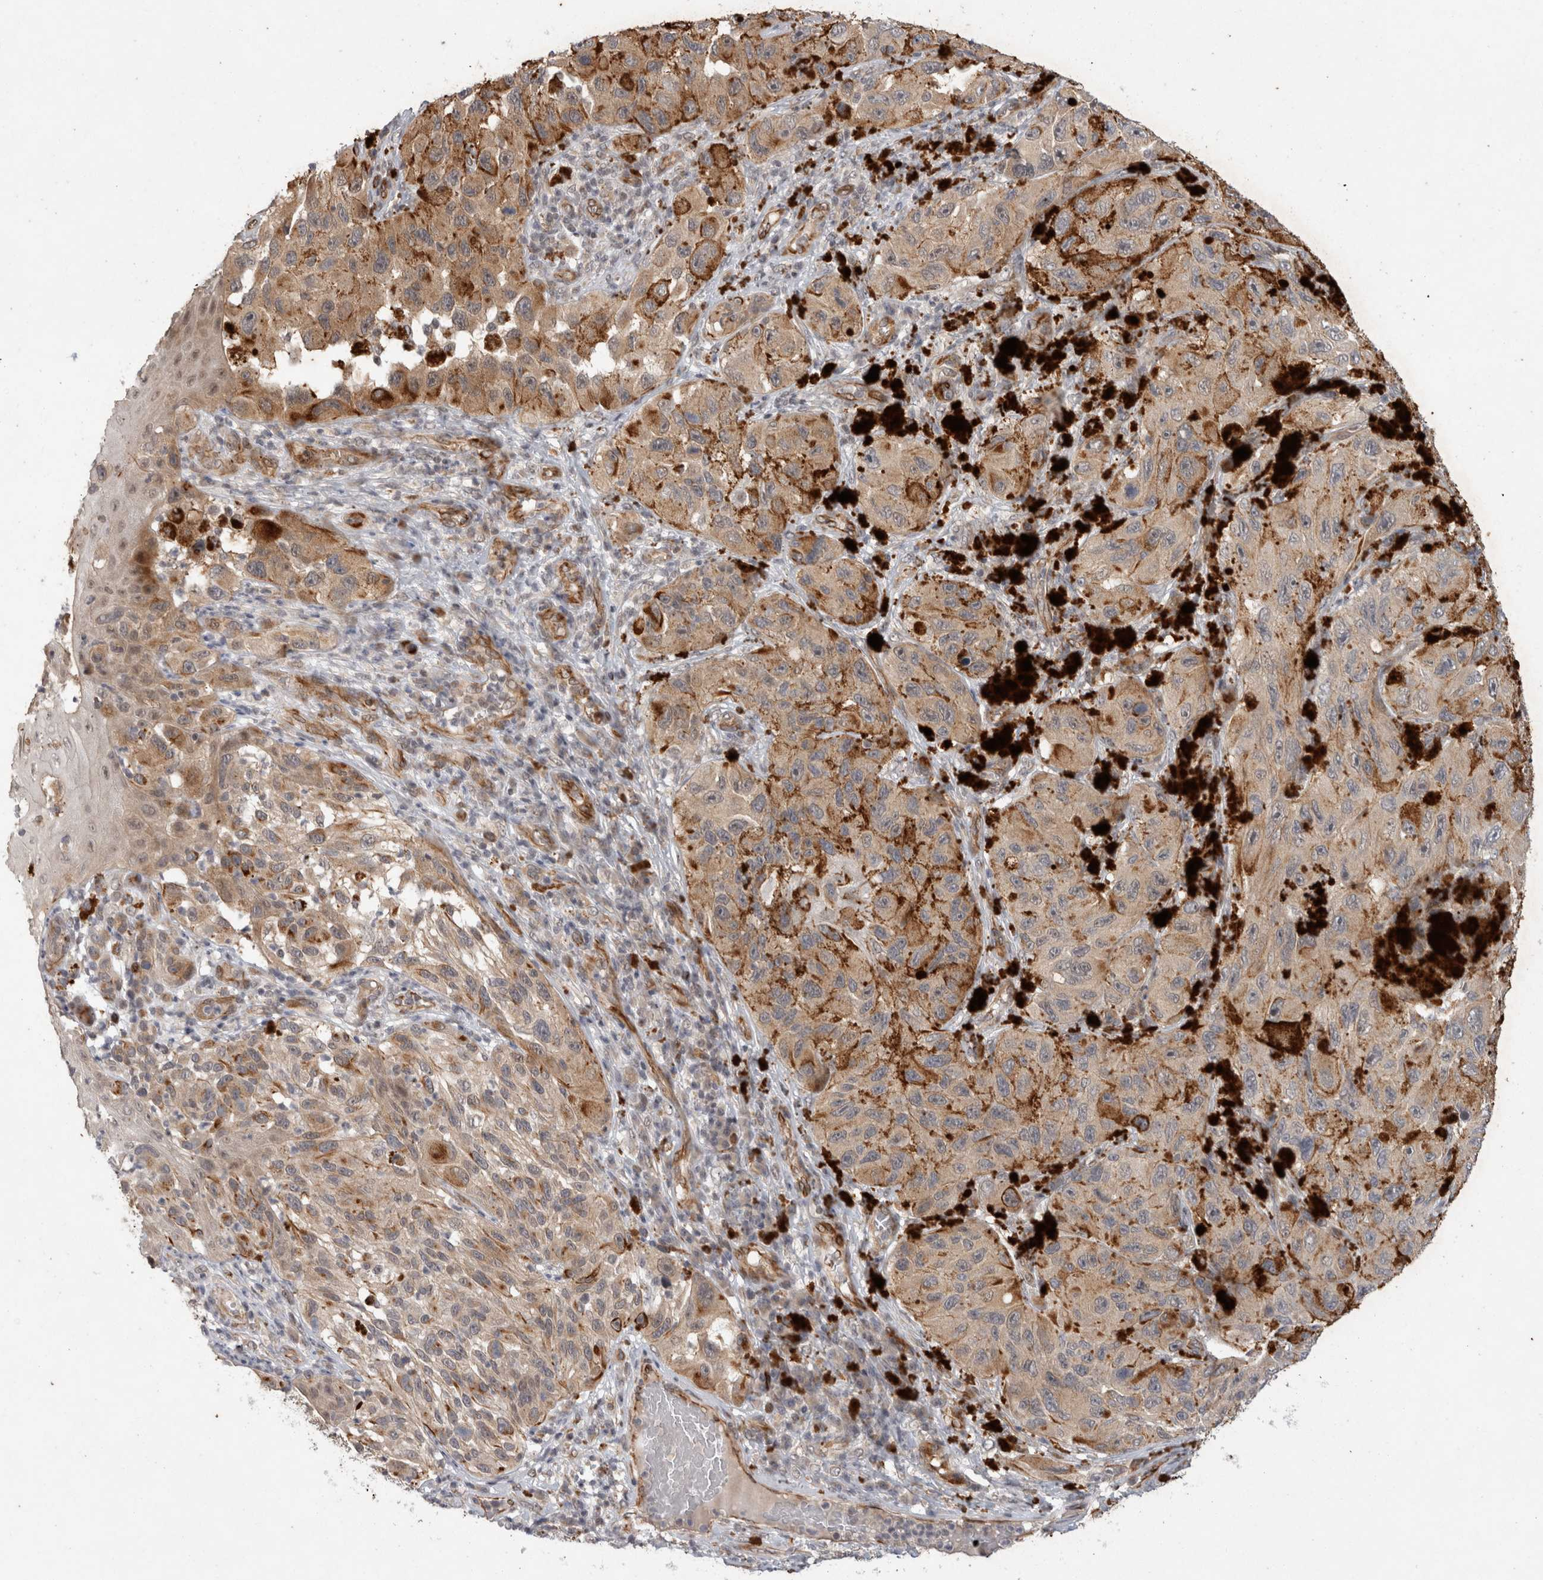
{"staining": {"intensity": "weak", "quantity": ">75%", "location": "cytoplasmic/membranous"}, "tissue": "melanoma", "cell_type": "Tumor cells", "image_type": "cancer", "snomed": [{"axis": "morphology", "description": "Malignant melanoma, NOS"}, {"axis": "topography", "description": "Skin"}], "caption": "Melanoma stained with immunohistochemistry shows weak cytoplasmic/membranous staining in about >75% of tumor cells.", "gene": "CRISPLD1", "patient": {"sex": "female", "age": 73}}